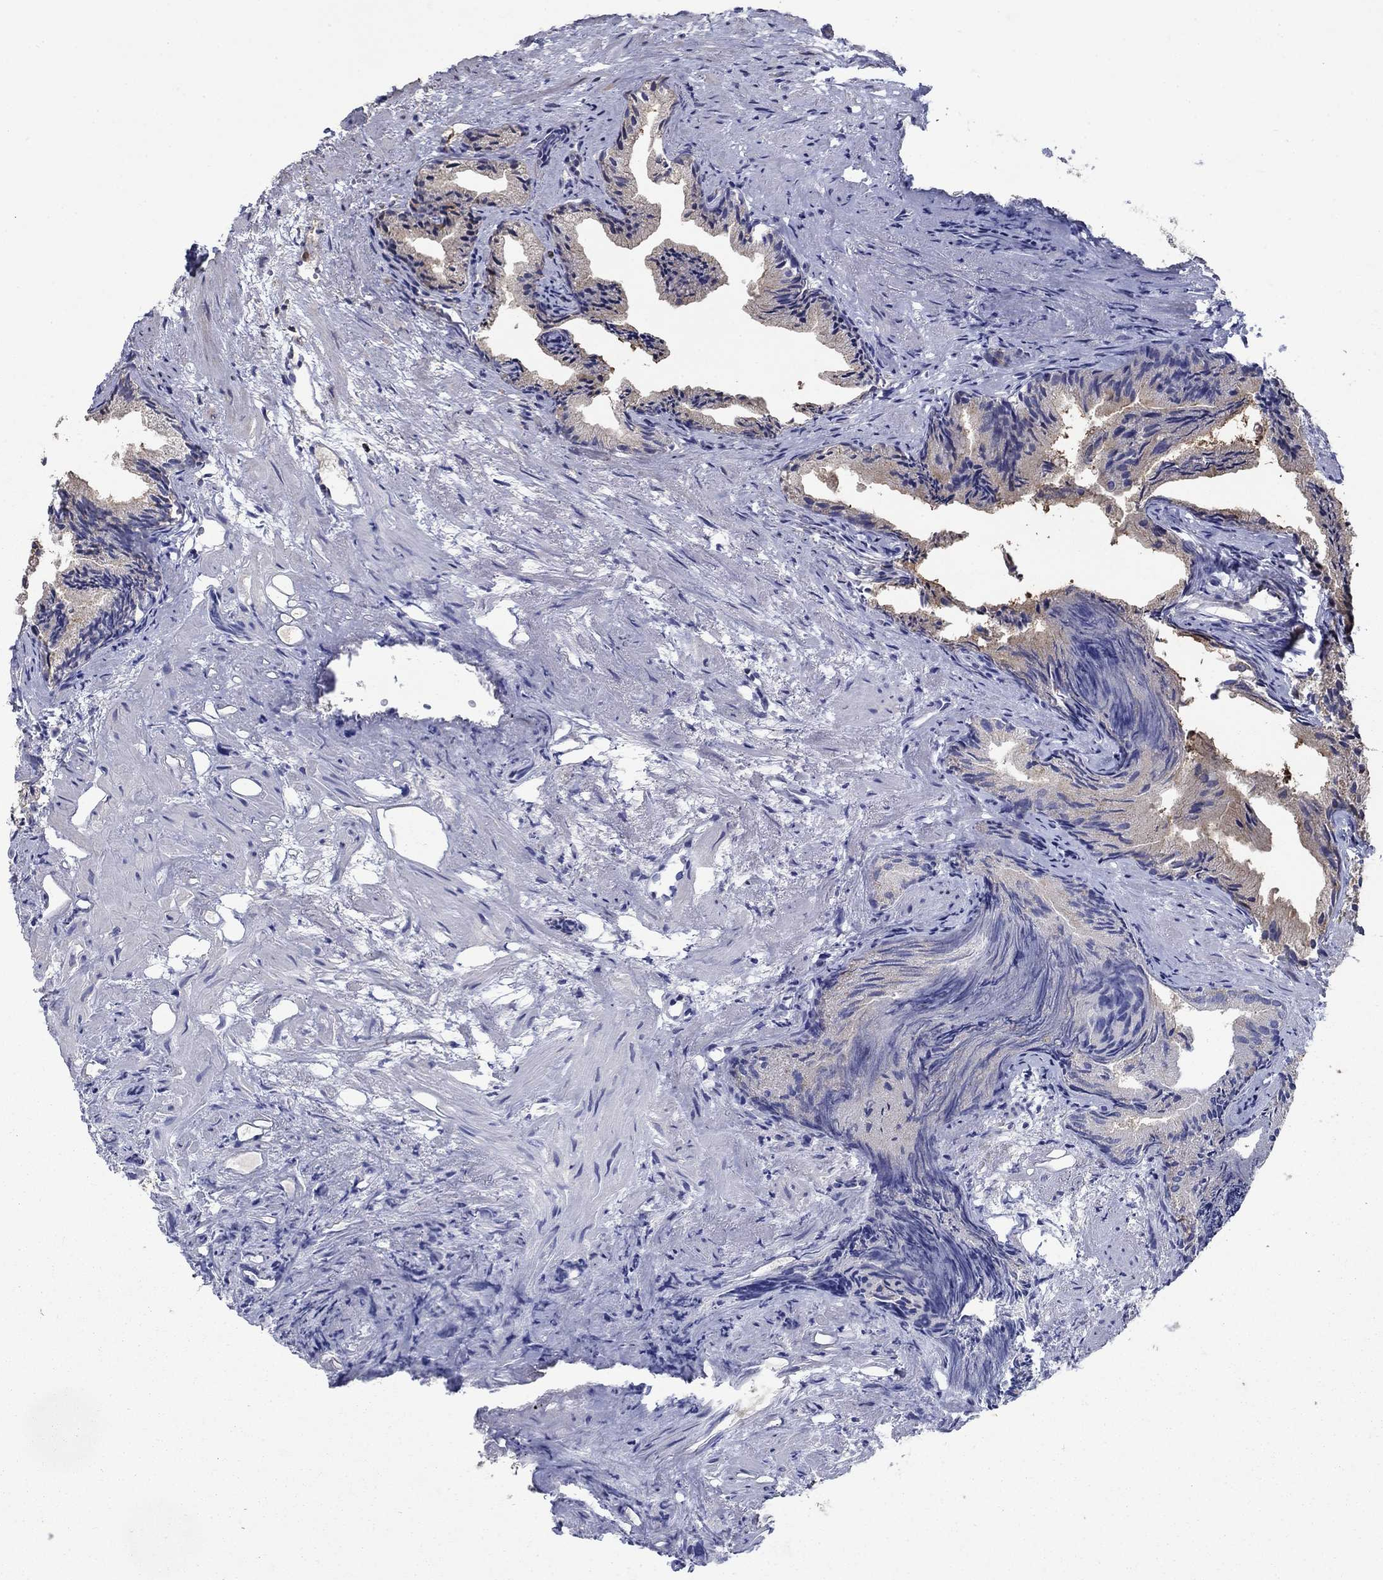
{"staining": {"intensity": "negative", "quantity": "none", "location": "none"}, "tissue": "prostate cancer", "cell_type": "Tumor cells", "image_type": "cancer", "snomed": [{"axis": "morphology", "description": "Adenocarcinoma, High grade"}, {"axis": "topography", "description": "Prostate"}], "caption": "The photomicrograph shows no significant staining in tumor cells of prostate cancer.", "gene": "DVL1", "patient": {"sex": "male", "age": 90}}